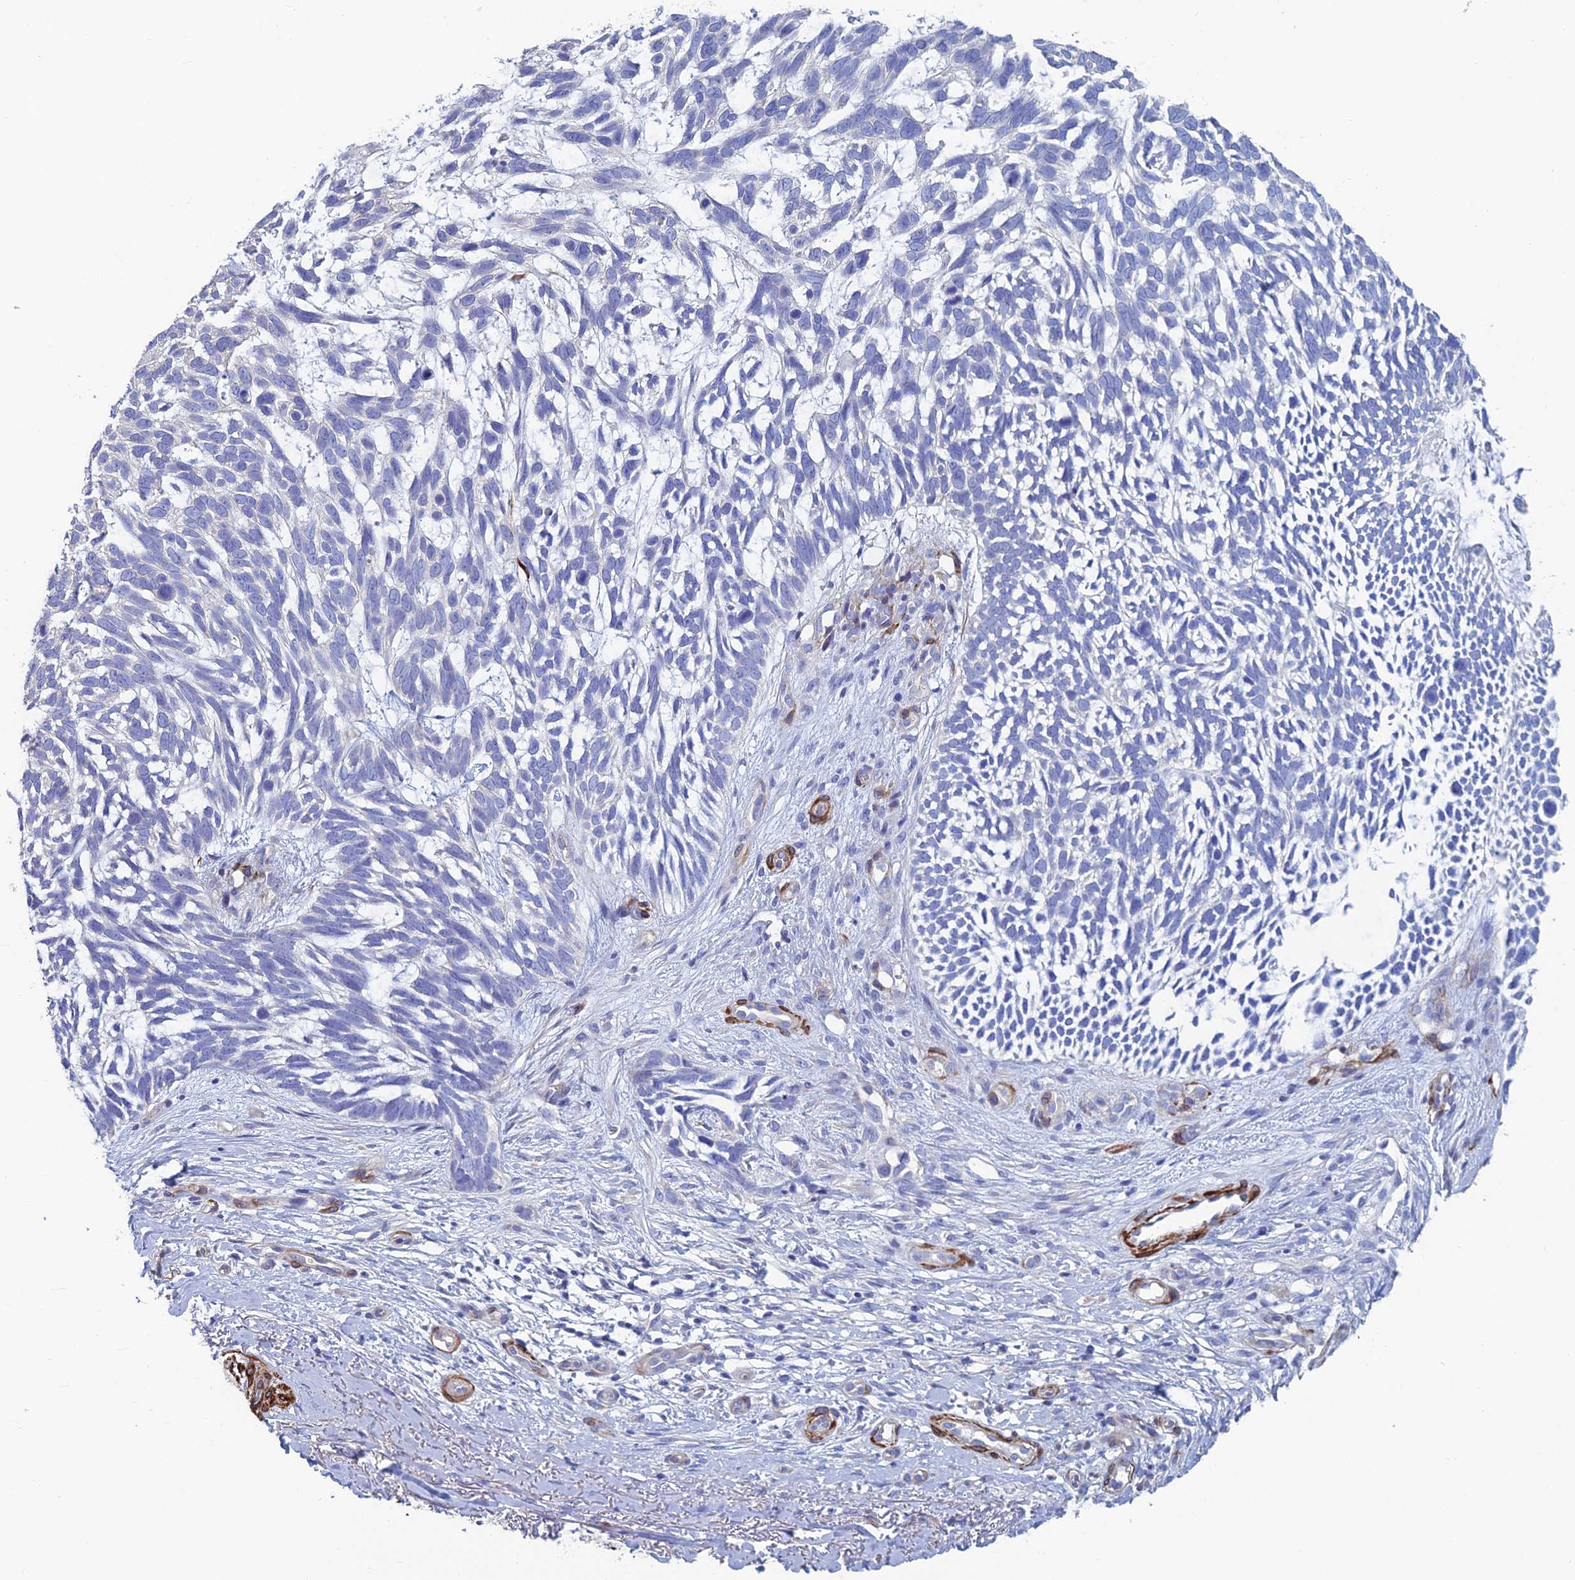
{"staining": {"intensity": "negative", "quantity": "none", "location": "none"}, "tissue": "skin cancer", "cell_type": "Tumor cells", "image_type": "cancer", "snomed": [{"axis": "morphology", "description": "Basal cell carcinoma"}, {"axis": "topography", "description": "Skin"}], "caption": "An immunohistochemistry (IHC) micrograph of basal cell carcinoma (skin) is shown. There is no staining in tumor cells of basal cell carcinoma (skin).", "gene": "PCDHA8", "patient": {"sex": "male", "age": 88}}